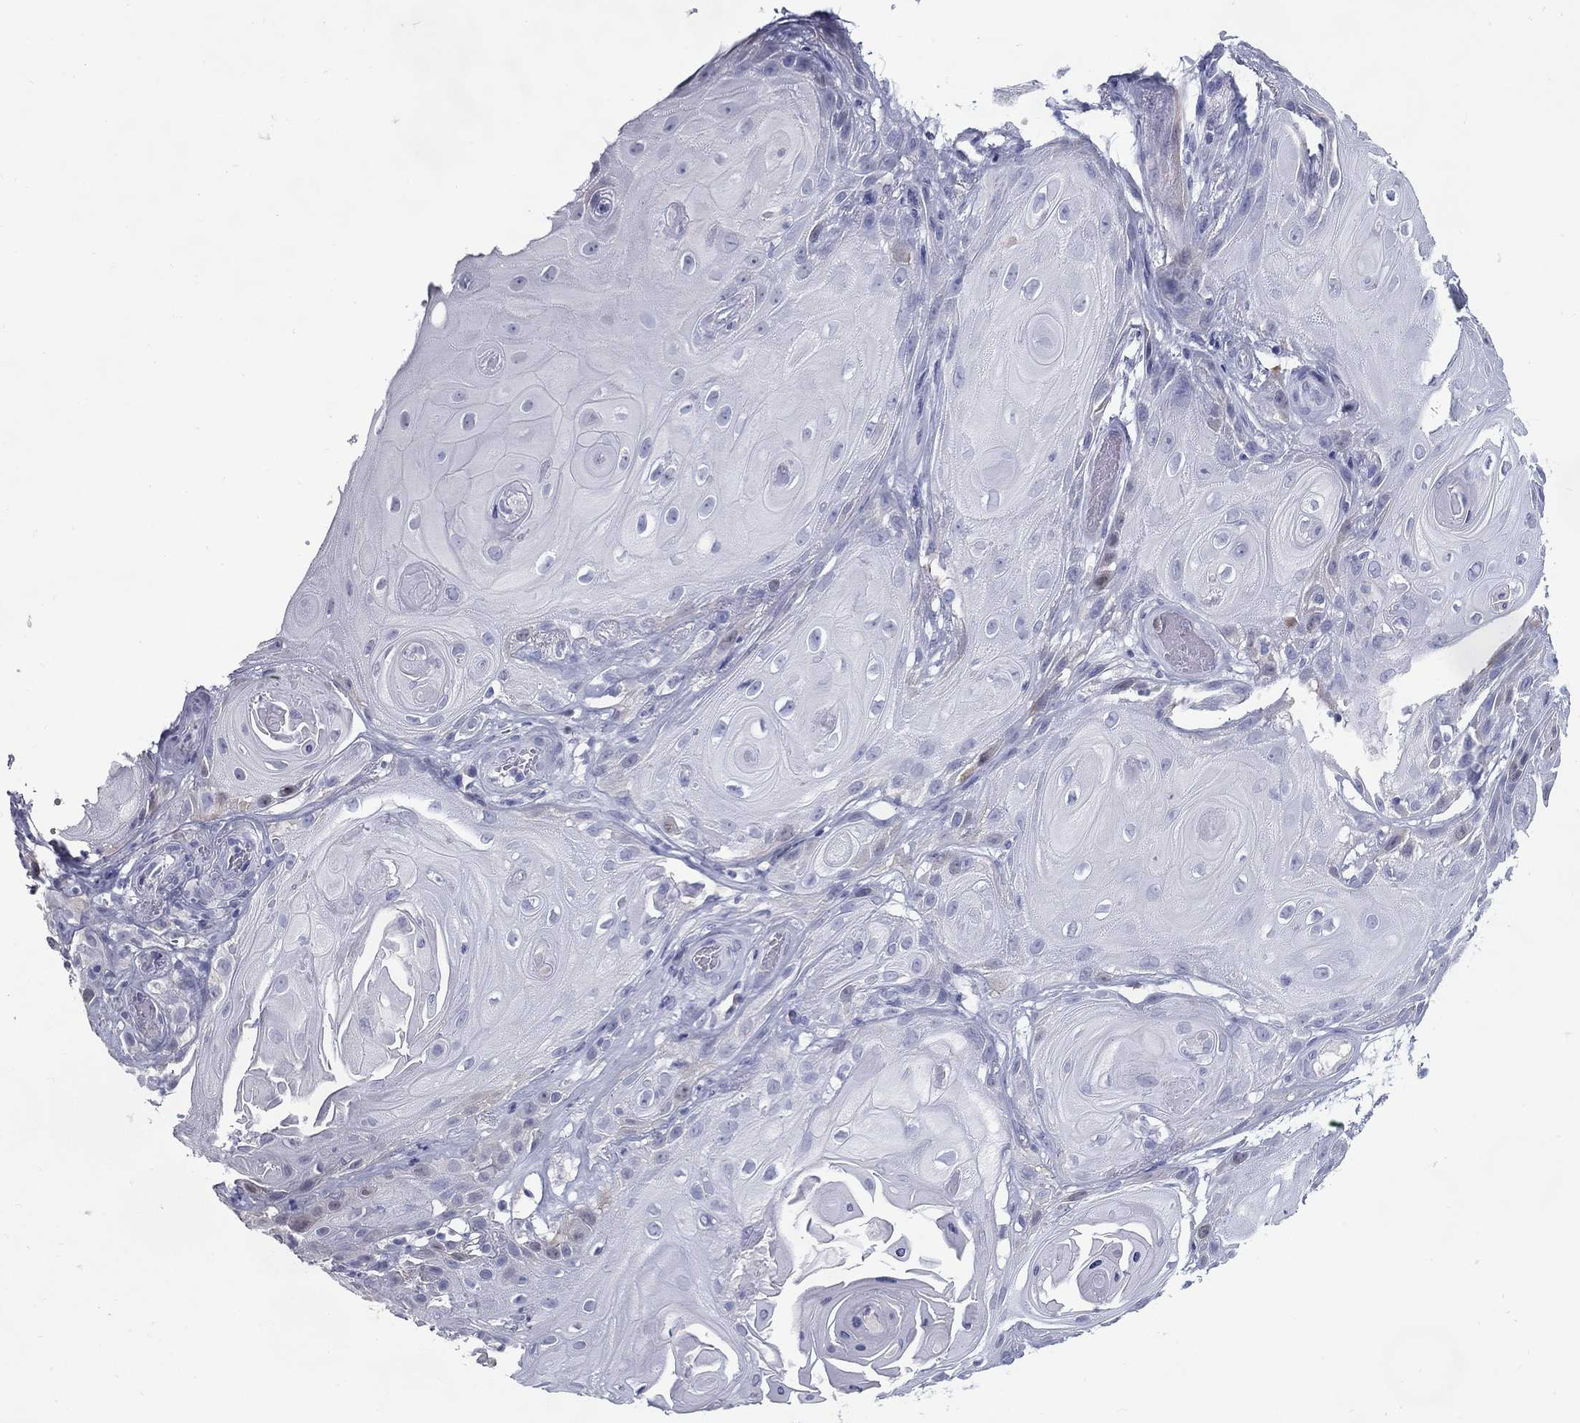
{"staining": {"intensity": "negative", "quantity": "none", "location": "none"}, "tissue": "skin cancer", "cell_type": "Tumor cells", "image_type": "cancer", "snomed": [{"axis": "morphology", "description": "Squamous cell carcinoma, NOS"}, {"axis": "topography", "description": "Skin"}], "caption": "Tumor cells are negative for brown protein staining in skin squamous cell carcinoma.", "gene": "KIF2C", "patient": {"sex": "male", "age": 62}}